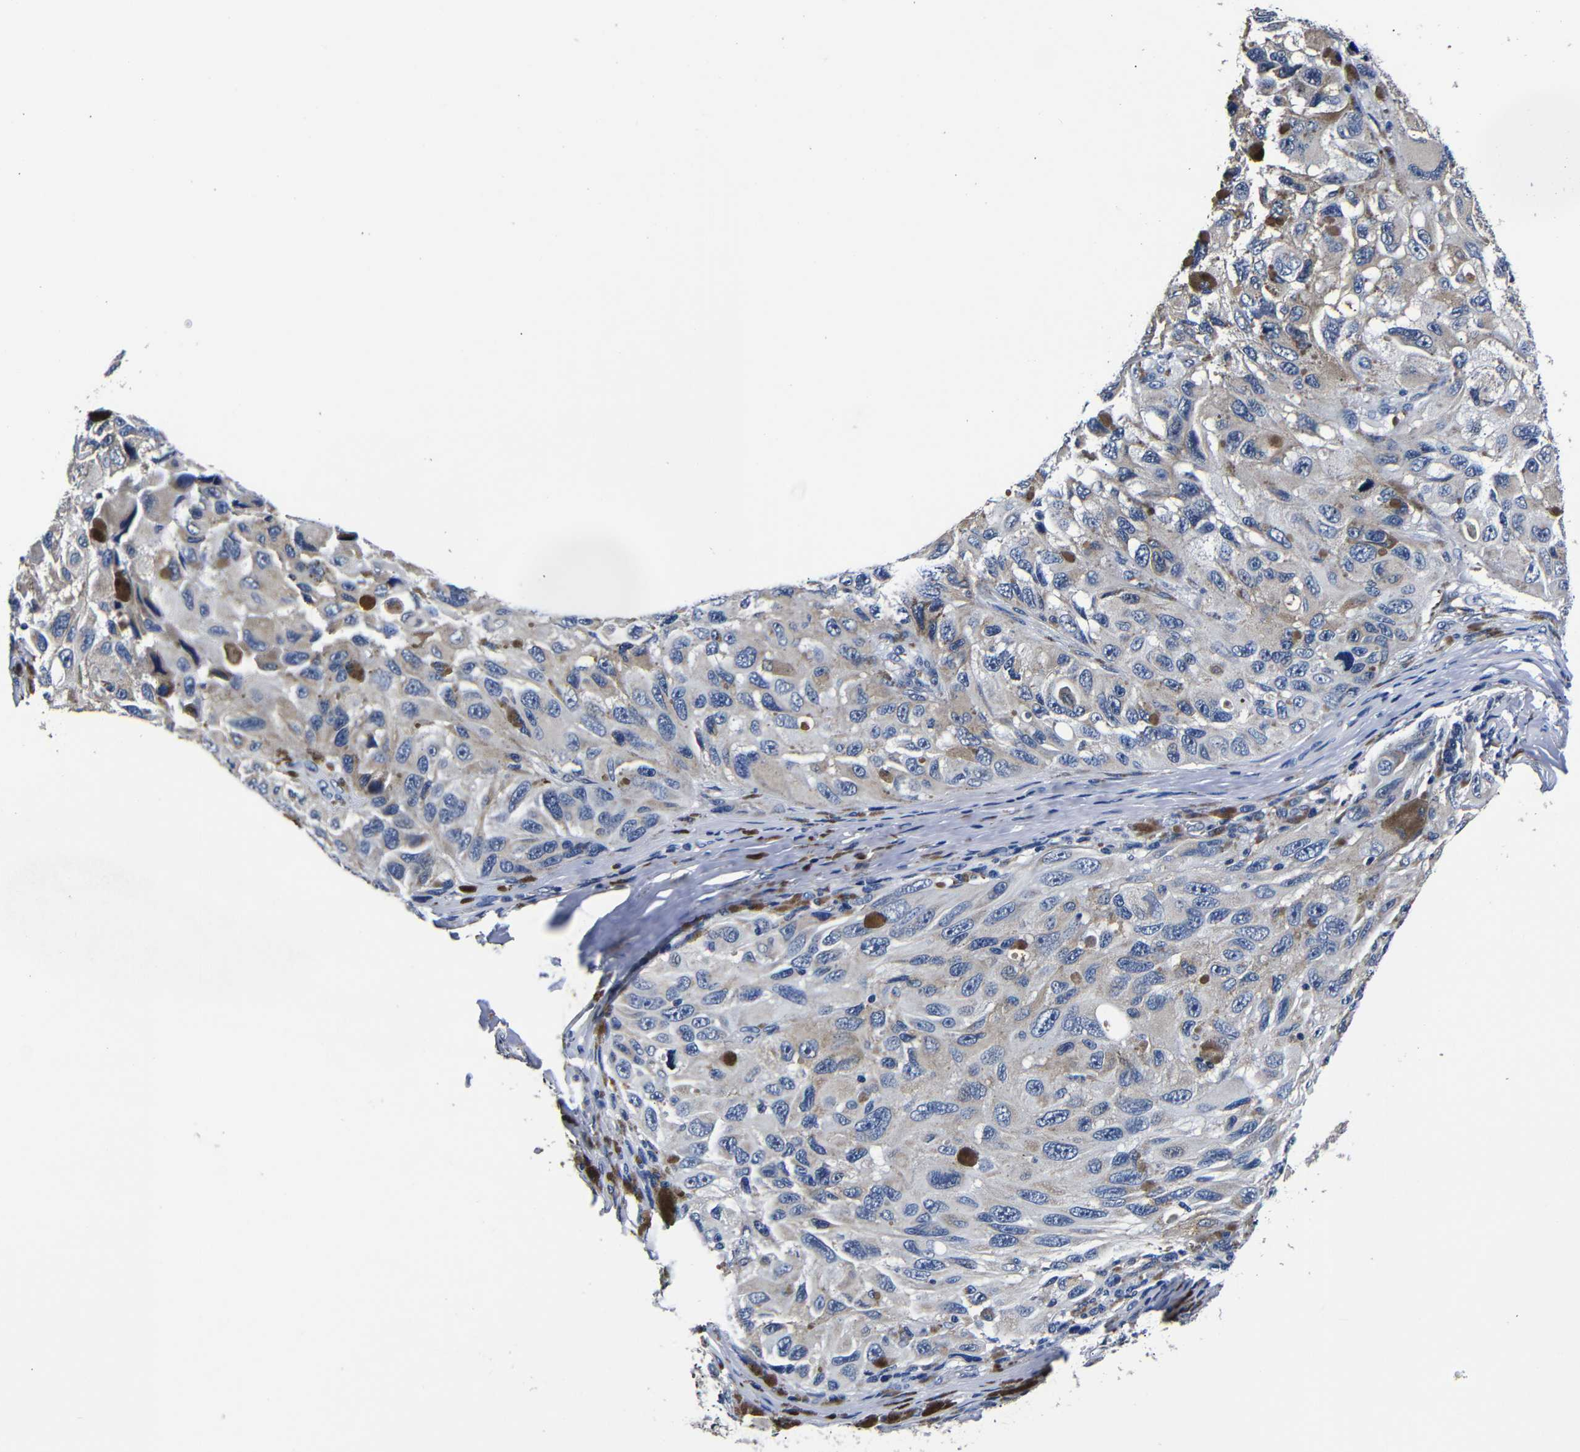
{"staining": {"intensity": "weak", "quantity": "25%-75%", "location": "cytoplasmic/membranous"}, "tissue": "melanoma", "cell_type": "Tumor cells", "image_type": "cancer", "snomed": [{"axis": "morphology", "description": "Malignant melanoma, NOS"}, {"axis": "topography", "description": "Skin"}], "caption": "Weak cytoplasmic/membranous protein expression is identified in approximately 25%-75% of tumor cells in melanoma. Ihc stains the protein of interest in brown and the nuclei are stained blue.", "gene": "DEPP1", "patient": {"sex": "female", "age": 73}}